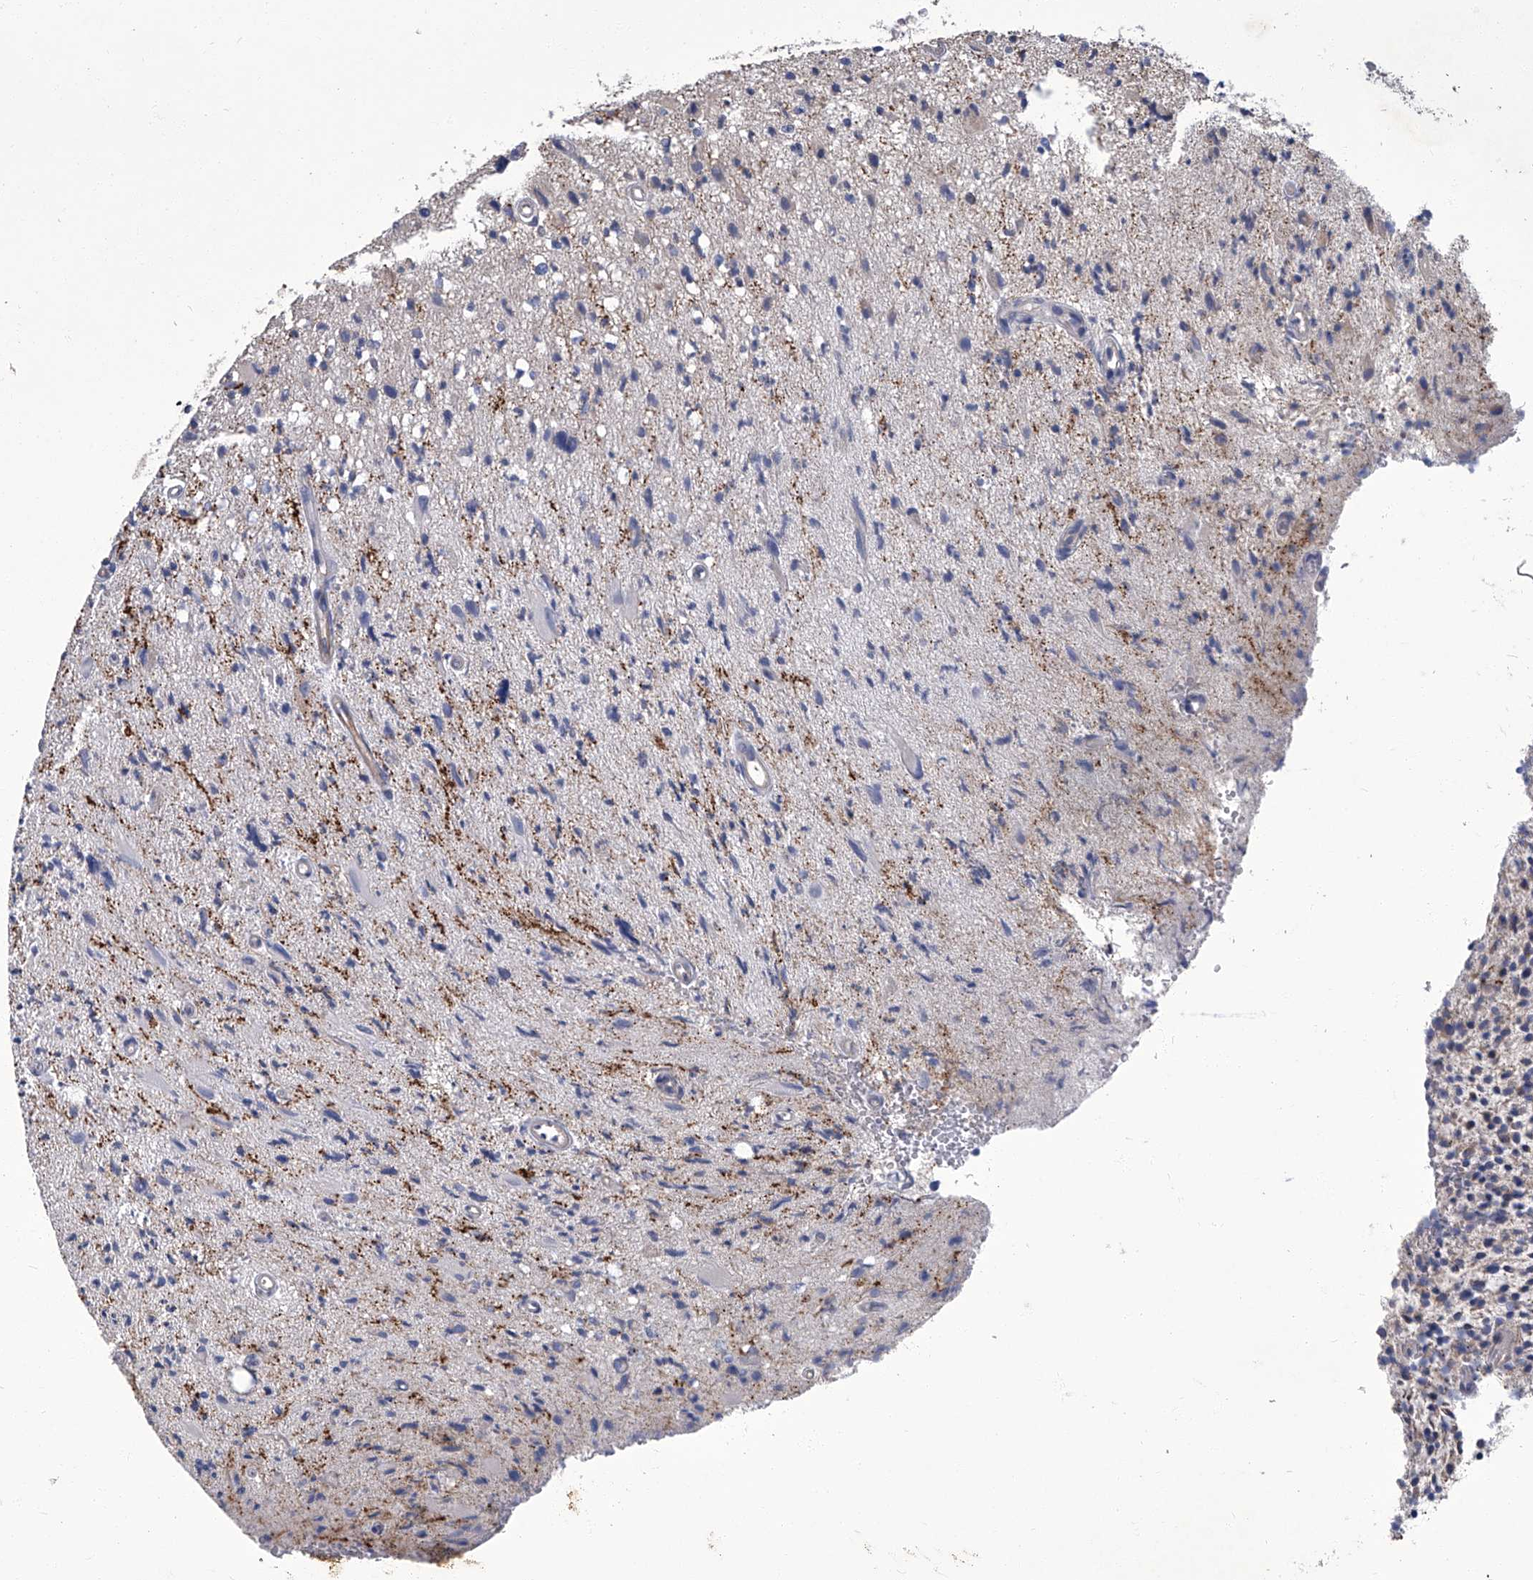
{"staining": {"intensity": "negative", "quantity": "none", "location": "none"}, "tissue": "glioma", "cell_type": "Tumor cells", "image_type": "cancer", "snomed": [{"axis": "morphology", "description": "Glioma, malignant, High grade"}, {"axis": "topography", "description": "Brain"}], "caption": "An immunohistochemistry photomicrograph of glioma is shown. There is no staining in tumor cells of glioma. (Immunohistochemistry, brightfield microscopy, high magnification).", "gene": "TGFBR1", "patient": {"sex": "male", "age": 48}}